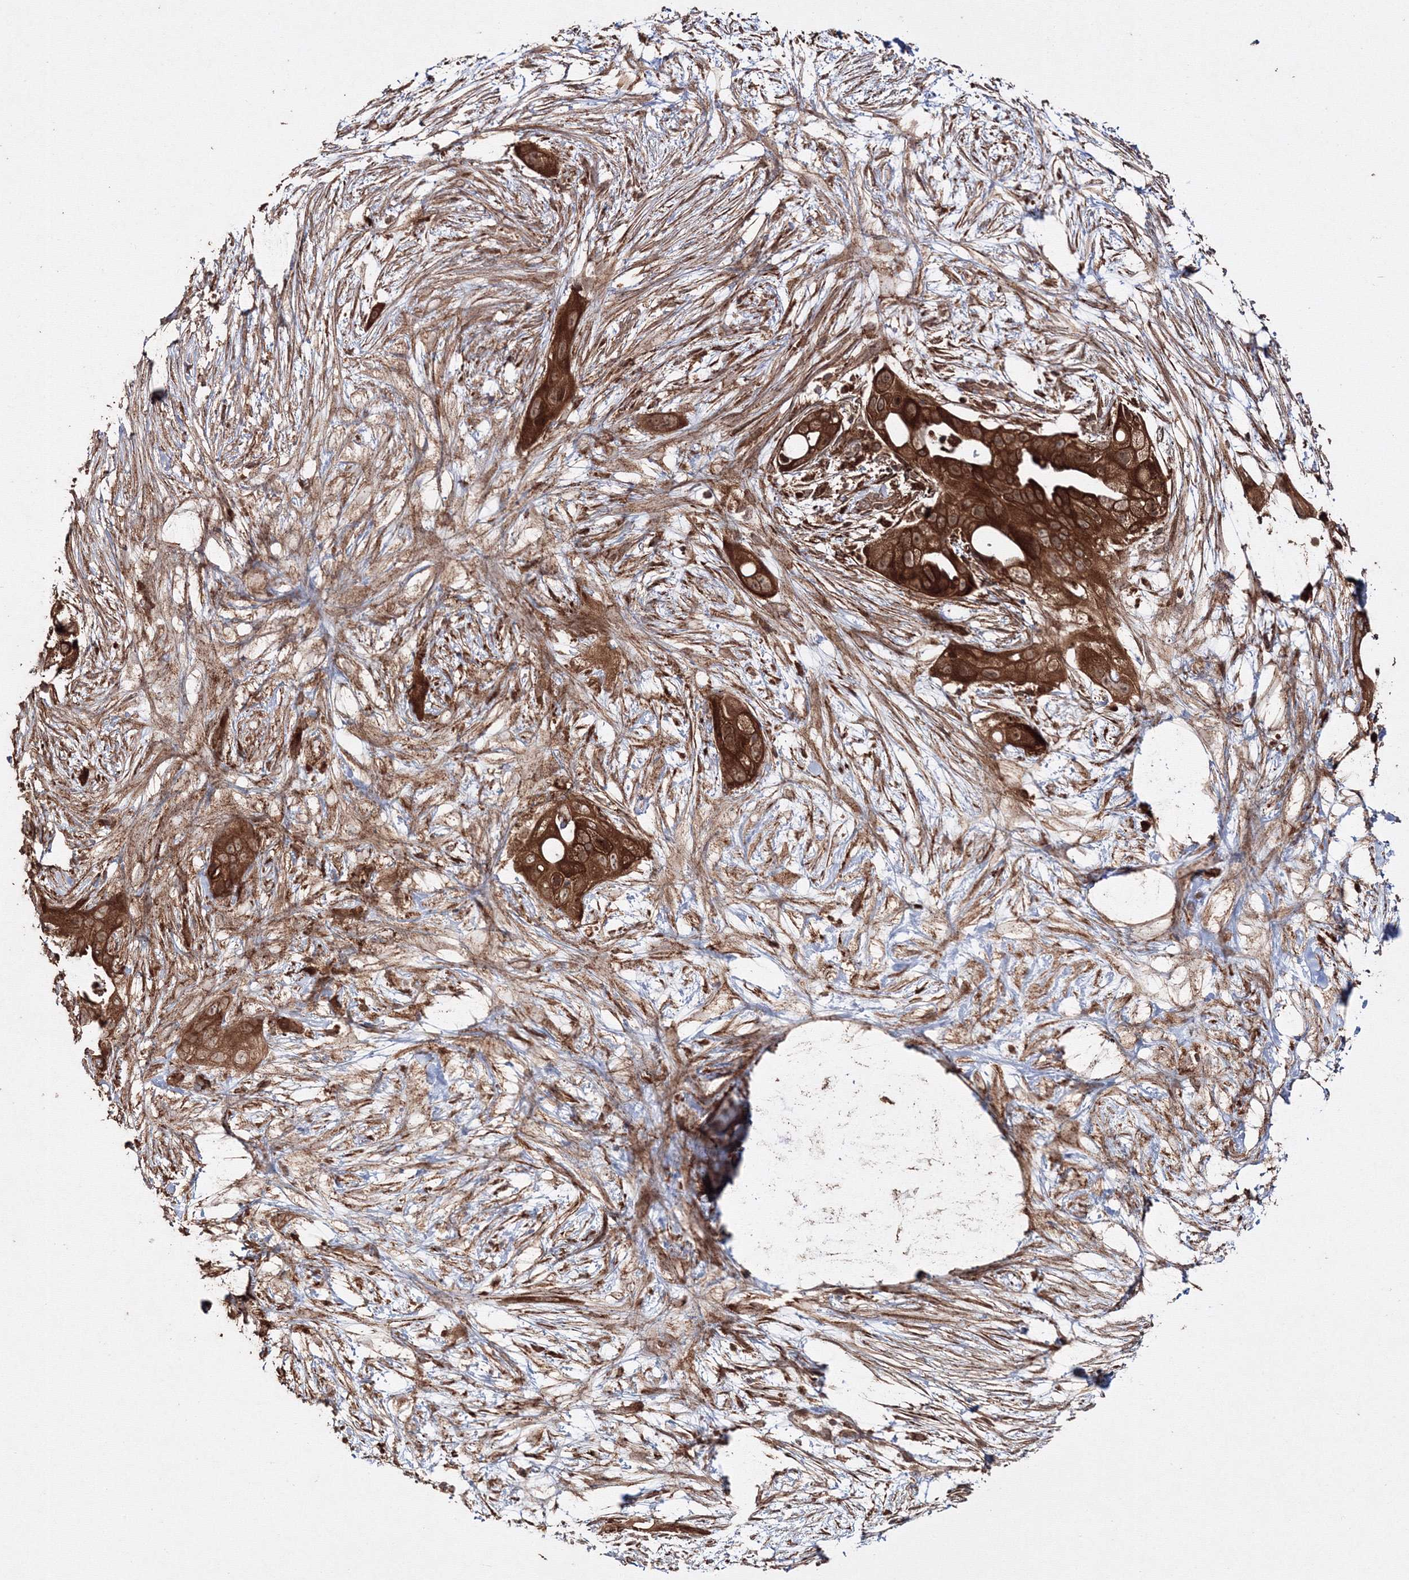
{"staining": {"intensity": "strong", "quantity": ">75%", "location": "cytoplasmic/membranous"}, "tissue": "pancreatic cancer", "cell_type": "Tumor cells", "image_type": "cancer", "snomed": [{"axis": "morphology", "description": "Adenocarcinoma, NOS"}, {"axis": "topography", "description": "Pancreas"}], "caption": "Strong cytoplasmic/membranous positivity for a protein is present in about >75% of tumor cells of pancreatic cancer using immunohistochemistry.", "gene": "DDO", "patient": {"sex": "male", "age": 53}}